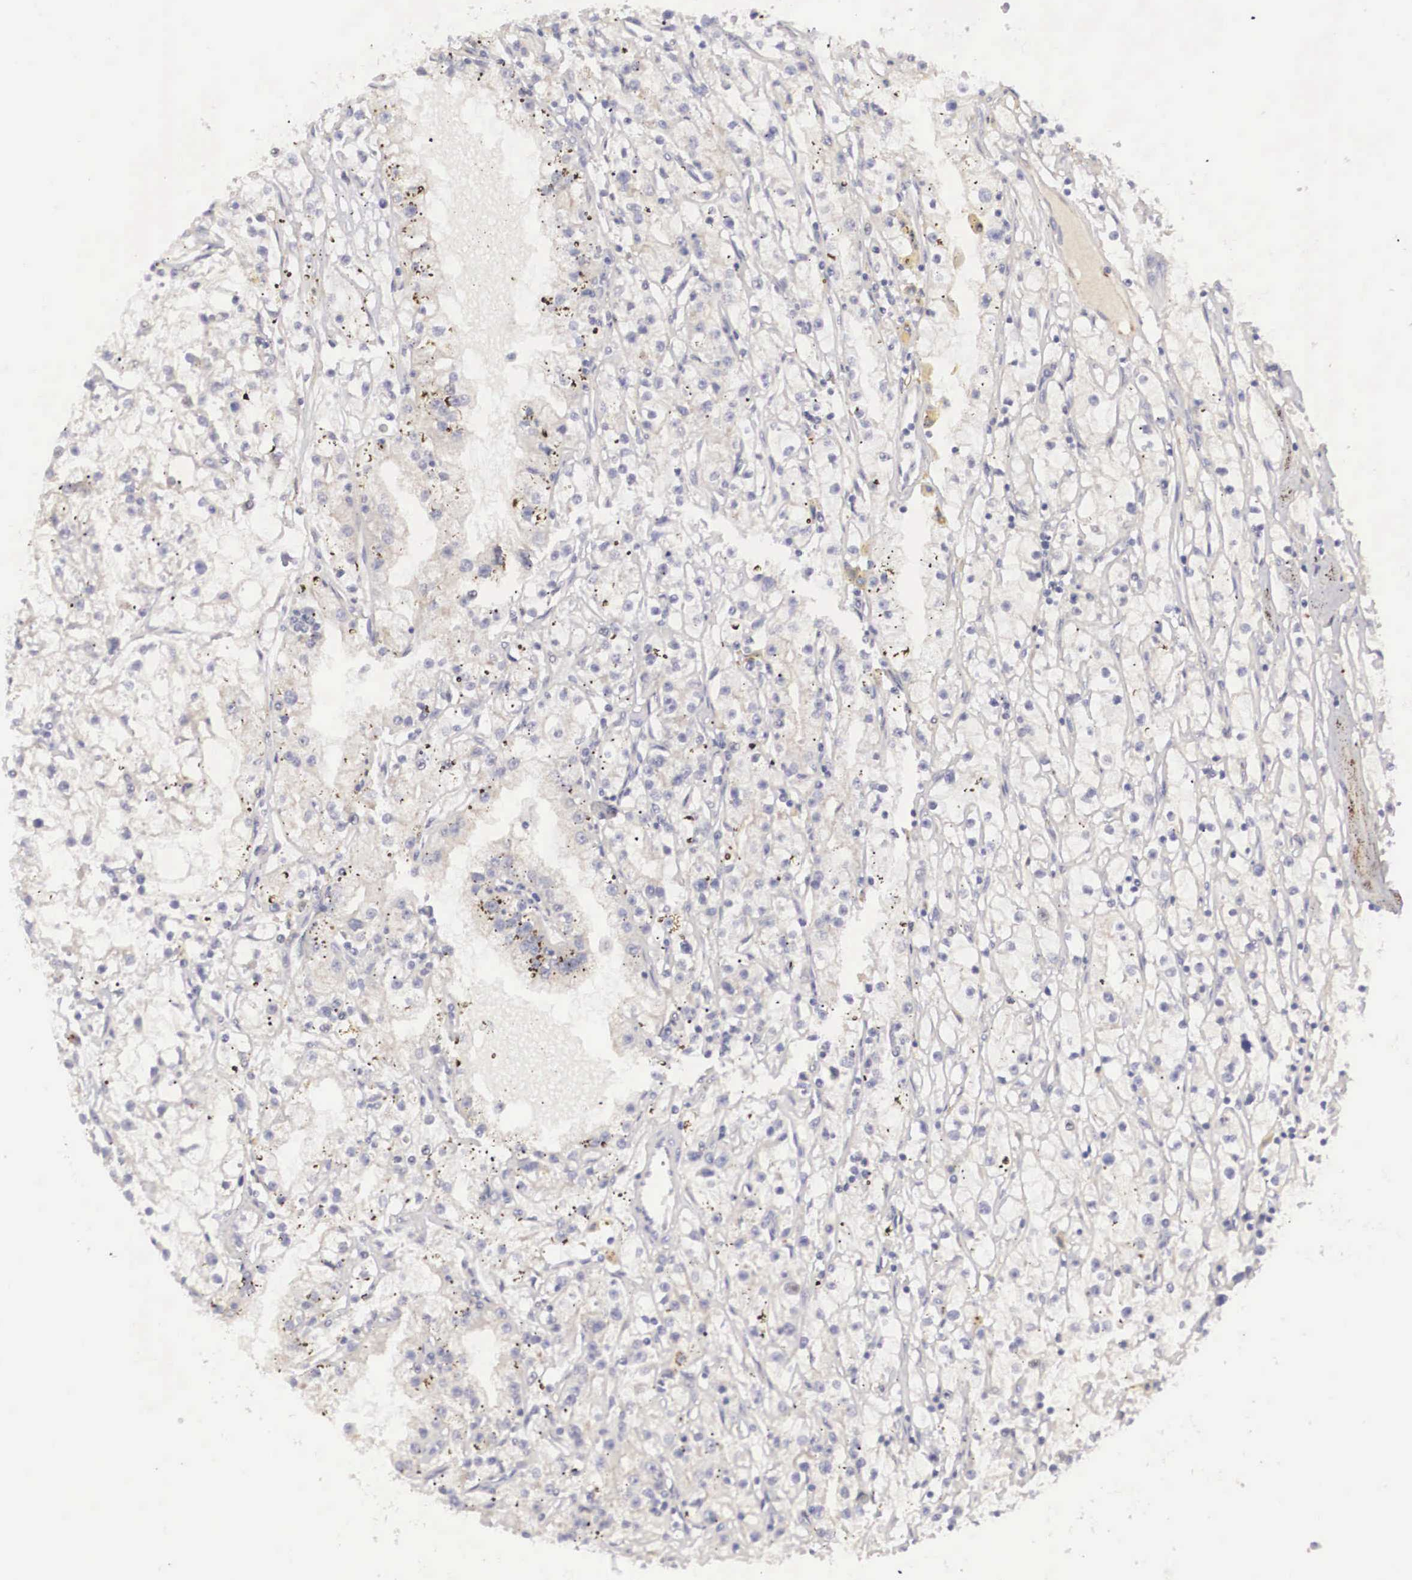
{"staining": {"intensity": "negative", "quantity": "none", "location": "none"}, "tissue": "renal cancer", "cell_type": "Tumor cells", "image_type": "cancer", "snomed": [{"axis": "morphology", "description": "Adenocarcinoma, NOS"}, {"axis": "topography", "description": "Kidney"}], "caption": "DAB immunohistochemical staining of renal cancer (adenocarcinoma) exhibits no significant expression in tumor cells. (Immunohistochemistry (ihc), brightfield microscopy, high magnification).", "gene": "CLU", "patient": {"sex": "male", "age": 56}}